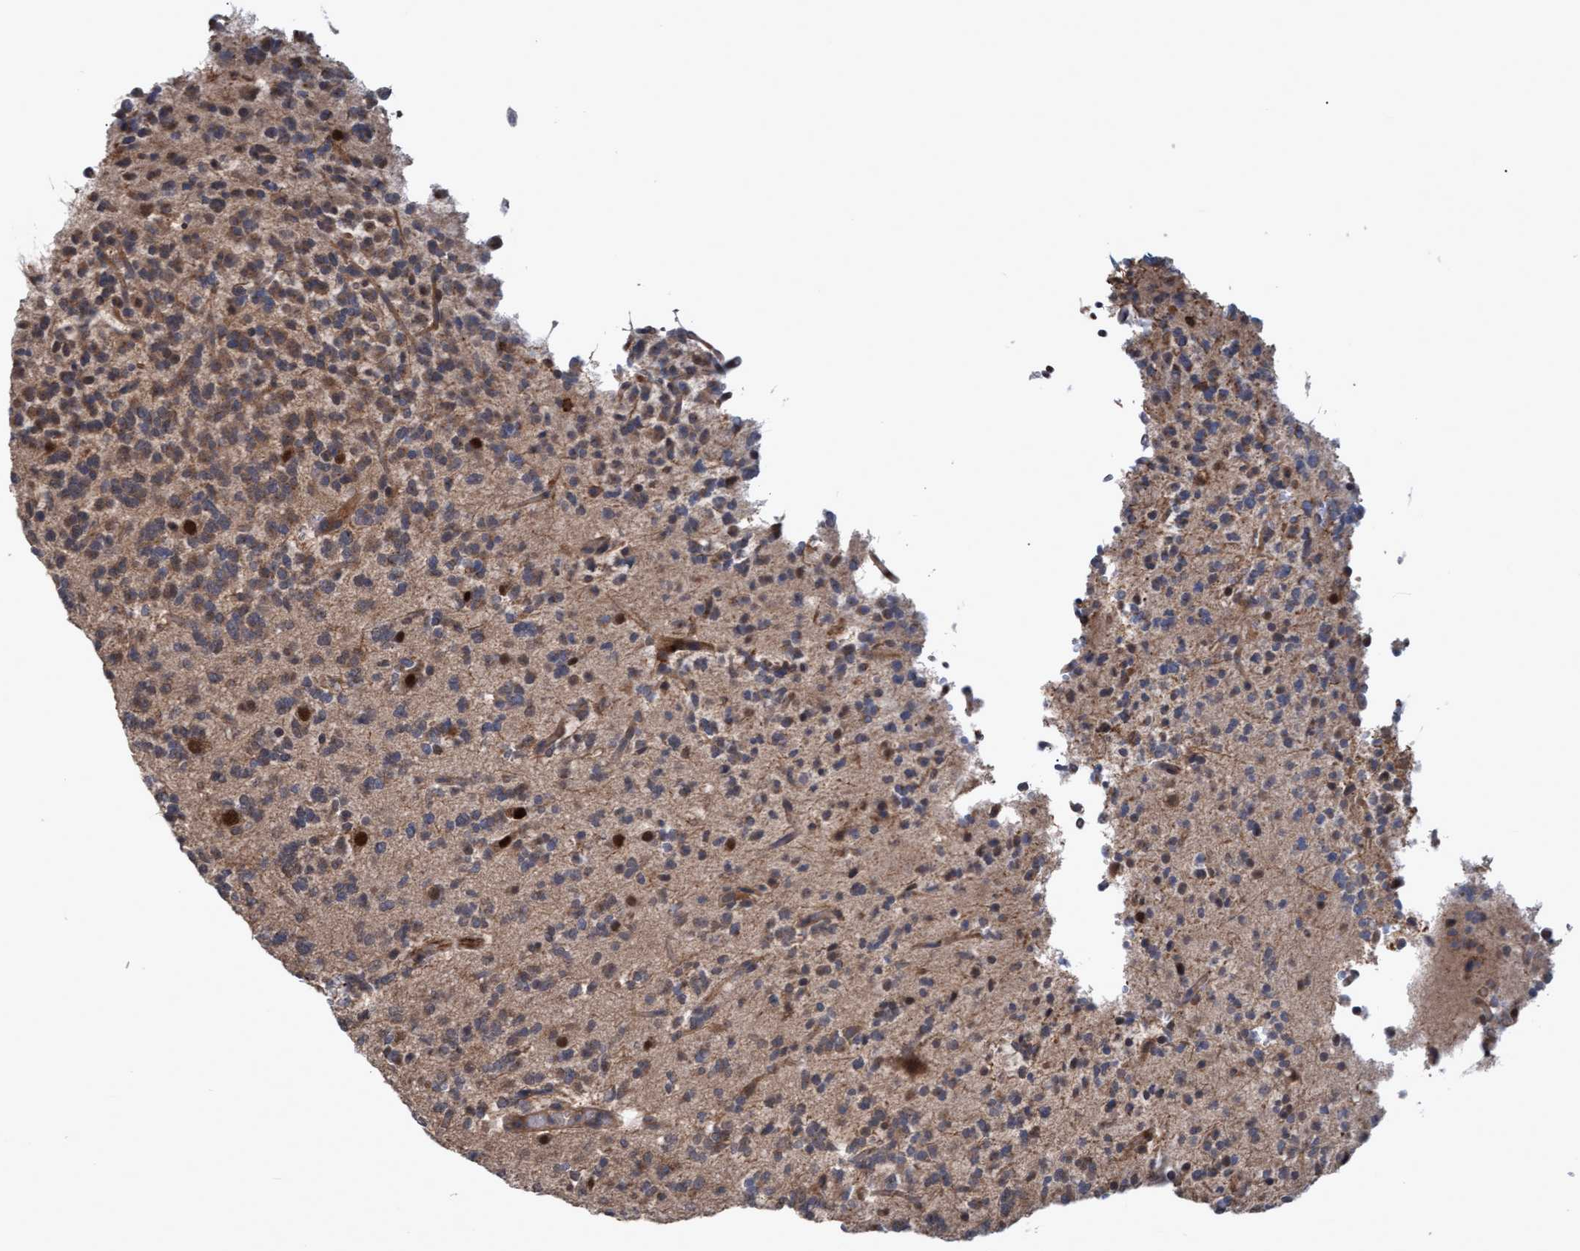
{"staining": {"intensity": "weak", "quantity": "25%-75%", "location": "cytoplasmic/membranous,nuclear"}, "tissue": "glioma", "cell_type": "Tumor cells", "image_type": "cancer", "snomed": [{"axis": "morphology", "description": "Glioma, malignant, Low grade"}, {"axis": "topography", "description": "Brain"}], "caption": "Glioma stained with a brown dye shows weak cytoplasmic/membranous and nuclear positive positivity in approximately 25%-75% of tumor cells.", "gene": "PSMB6", "patient": {"sex": "male", "age": 38}}